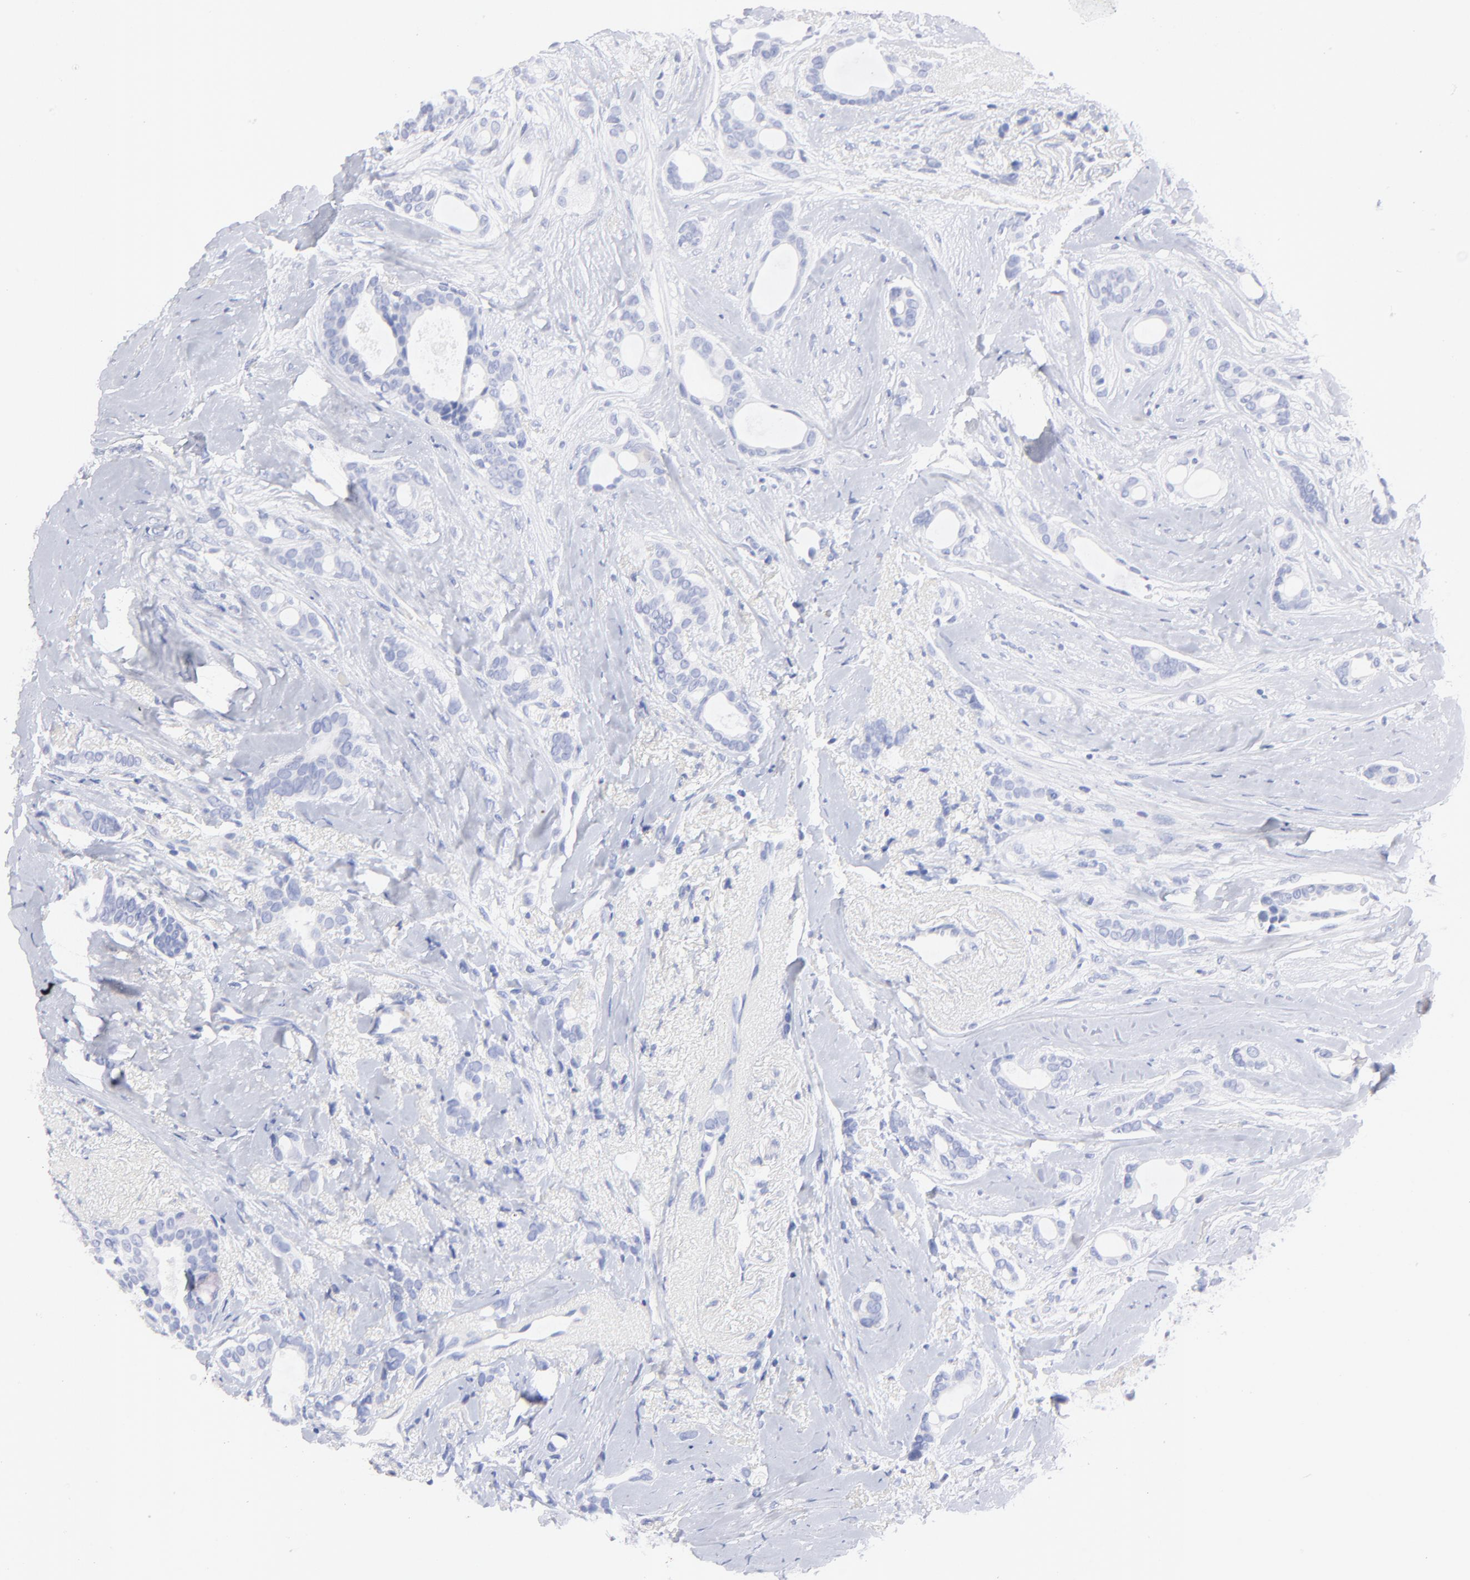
{"staining": {"intensity": "negative", "quantity": "none", "location": "none"}, "tissue": "breast cancer", "cell_type": "Tumor cells", "image_type": "cancer", "snomed": [{"axis": "morphology", "description": "Duct carcinoma"}, {"axis": "topography", "description": "Breast"}], "caption": "IHC micrograph of neoplastic tissue: breast intraductal carcinoma stained with DAB shows no significant protein staining in tumor cells.", "gene": "HORMAD2", "patient": {"sex": "female", "age": 54}}